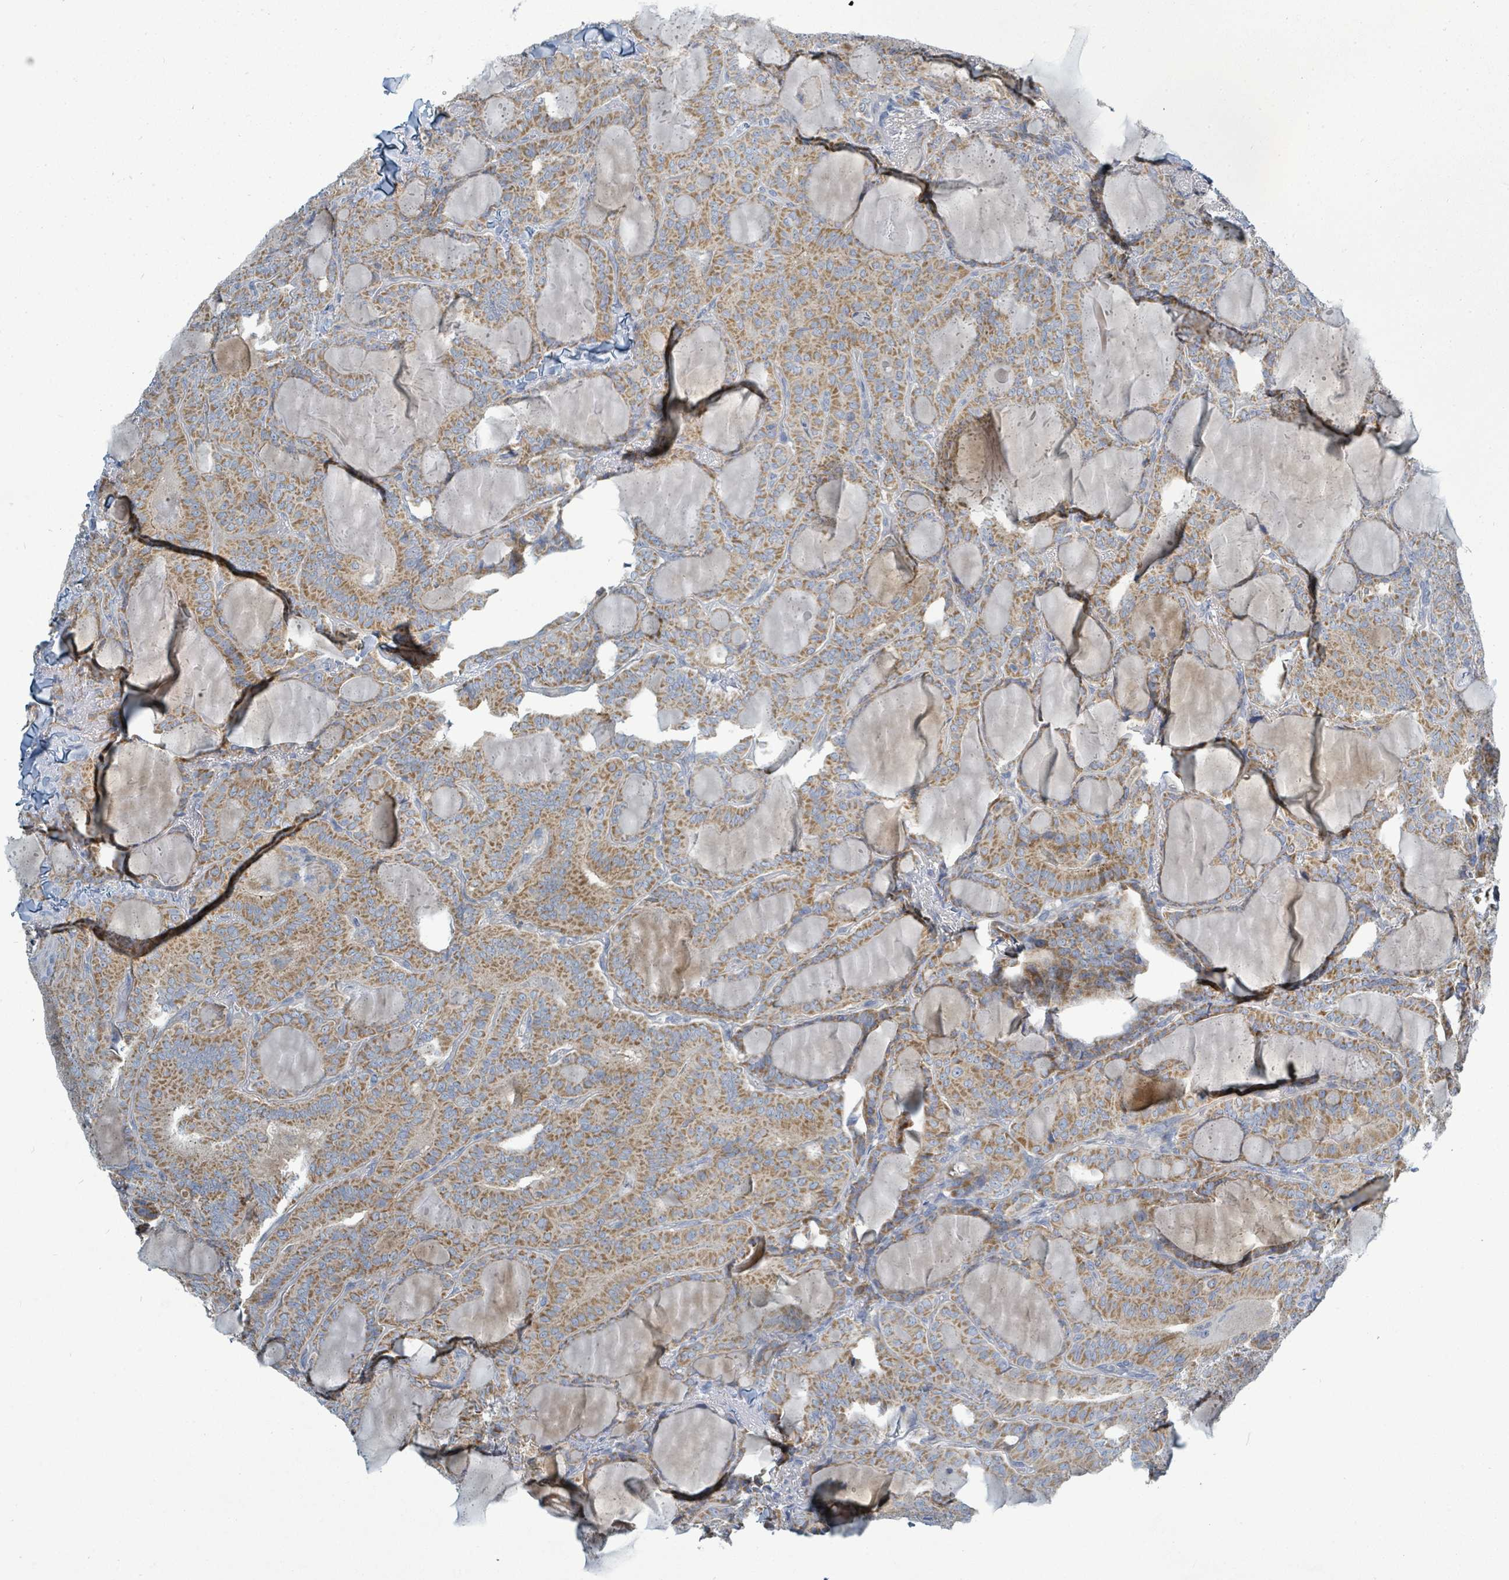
{"staining": {"intensity": "moderate", "quantity": ">75%", "location": "cytoplasmic/membranous"}, "tissue": "thyroid cancer", "cell_type": "Tumor cells", "image_type": "cancer", "snomed": [{"axis": "morphology", "description": "Papillary adenocarcinoma, NOS"}, {"axis": "topography", "description": "Thyroid gland"}], "caption": "Moderate cytoplasmic/membranous protein expression is seen in approximately >75% of tumor cells in thyroid cancer.", "gene": "SLC25A23", "patient": {"sex": "female", "age": 68}}